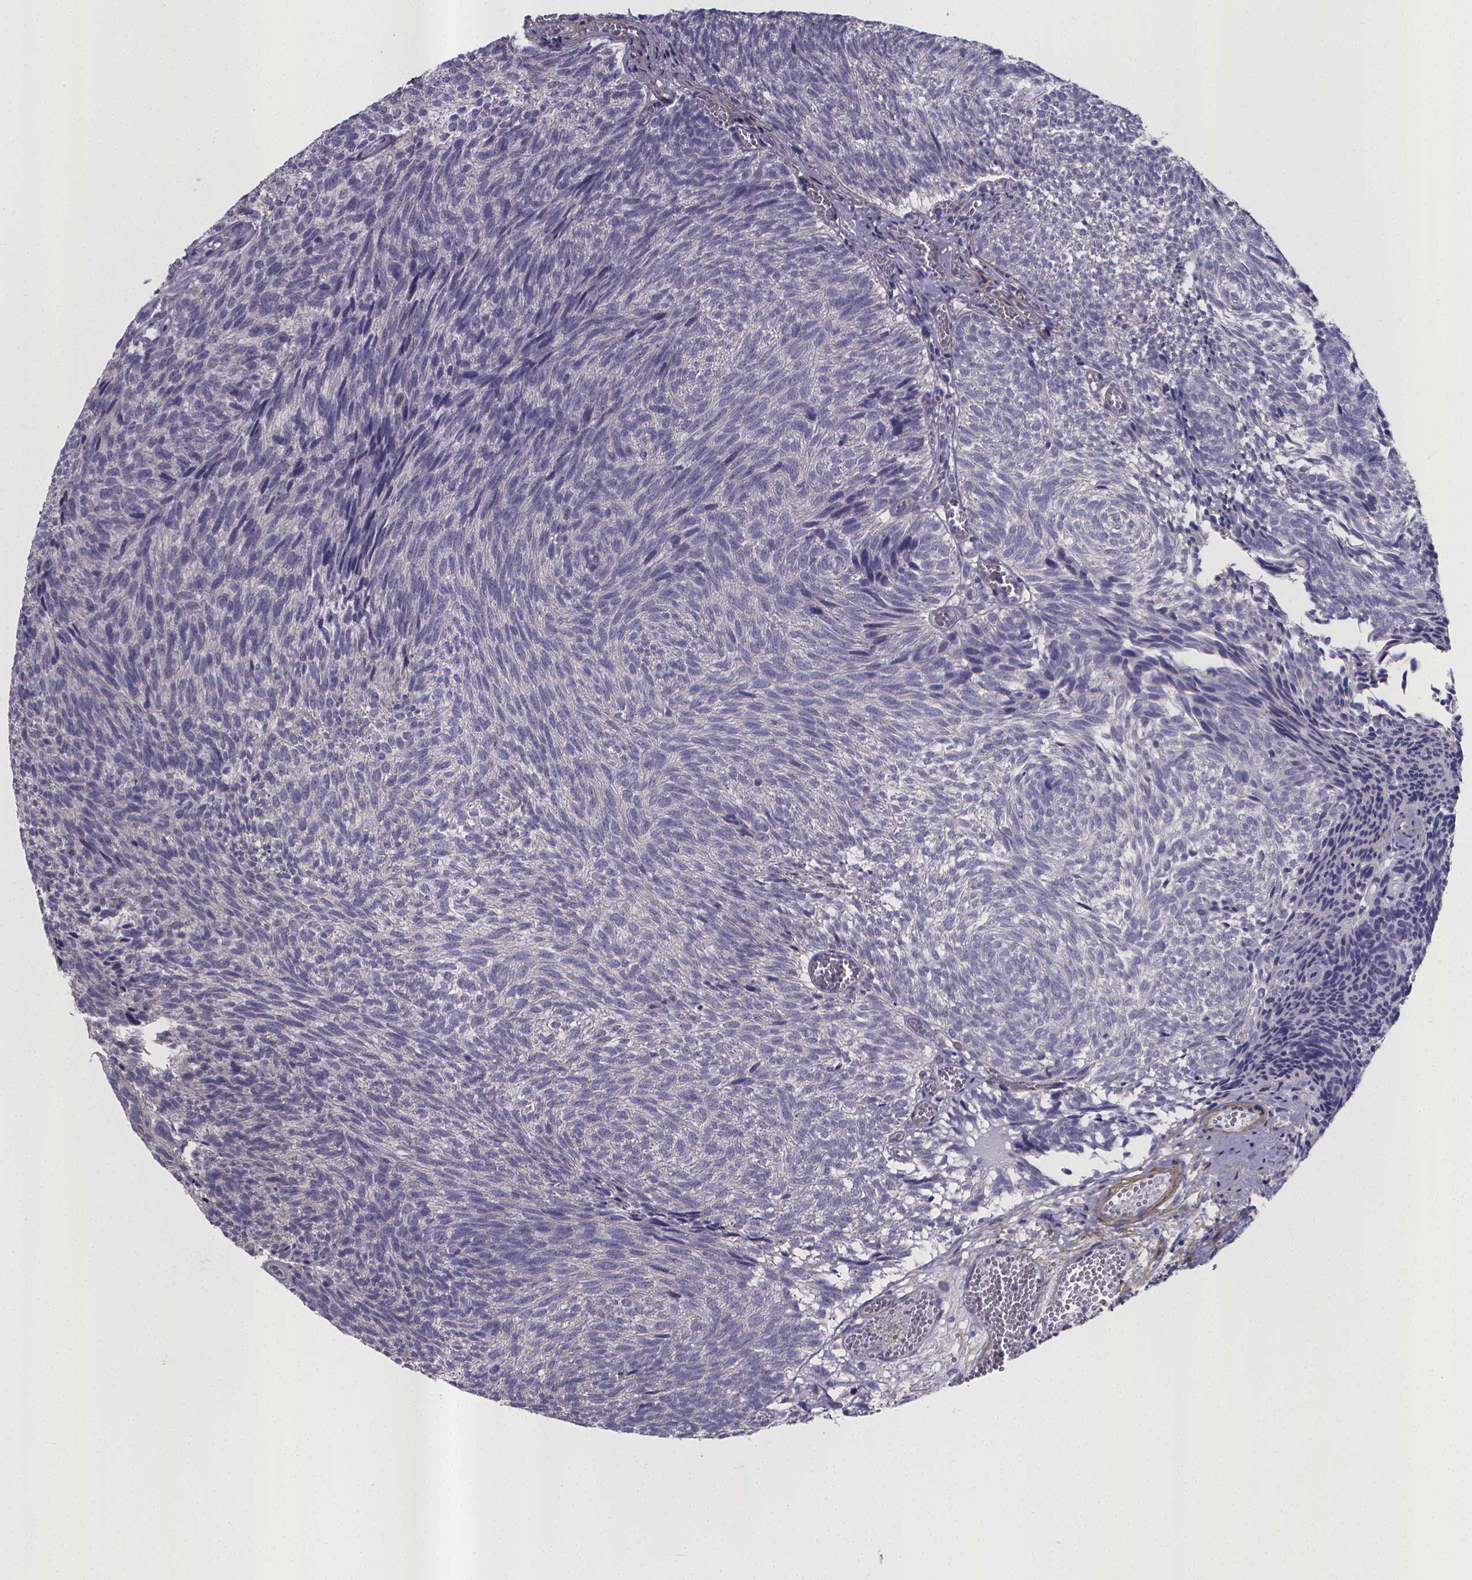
{"staining": {"intensity": "negative", "quantity": "none", "location": "none"}, "tissue": "urothelial cancer", "cell_type": "Tumor cells", "image_type": "cancer", "snomed": [{"axis": "morphology", "description": "Urothelial carcinoma, Low grade"}, {"axis": "topography", "description": "Urinary bladder"}], "caption": "Protein analysis of urothelial carcinoma (low-grade) displays no significant staining in tumor cells. Brightfield microscopy of IHC stained with DAB (brown) and hematoxylin (blue), captured at high magnification.", "gene": "RERG", "patient": {"sex": "male", "age": 77}}